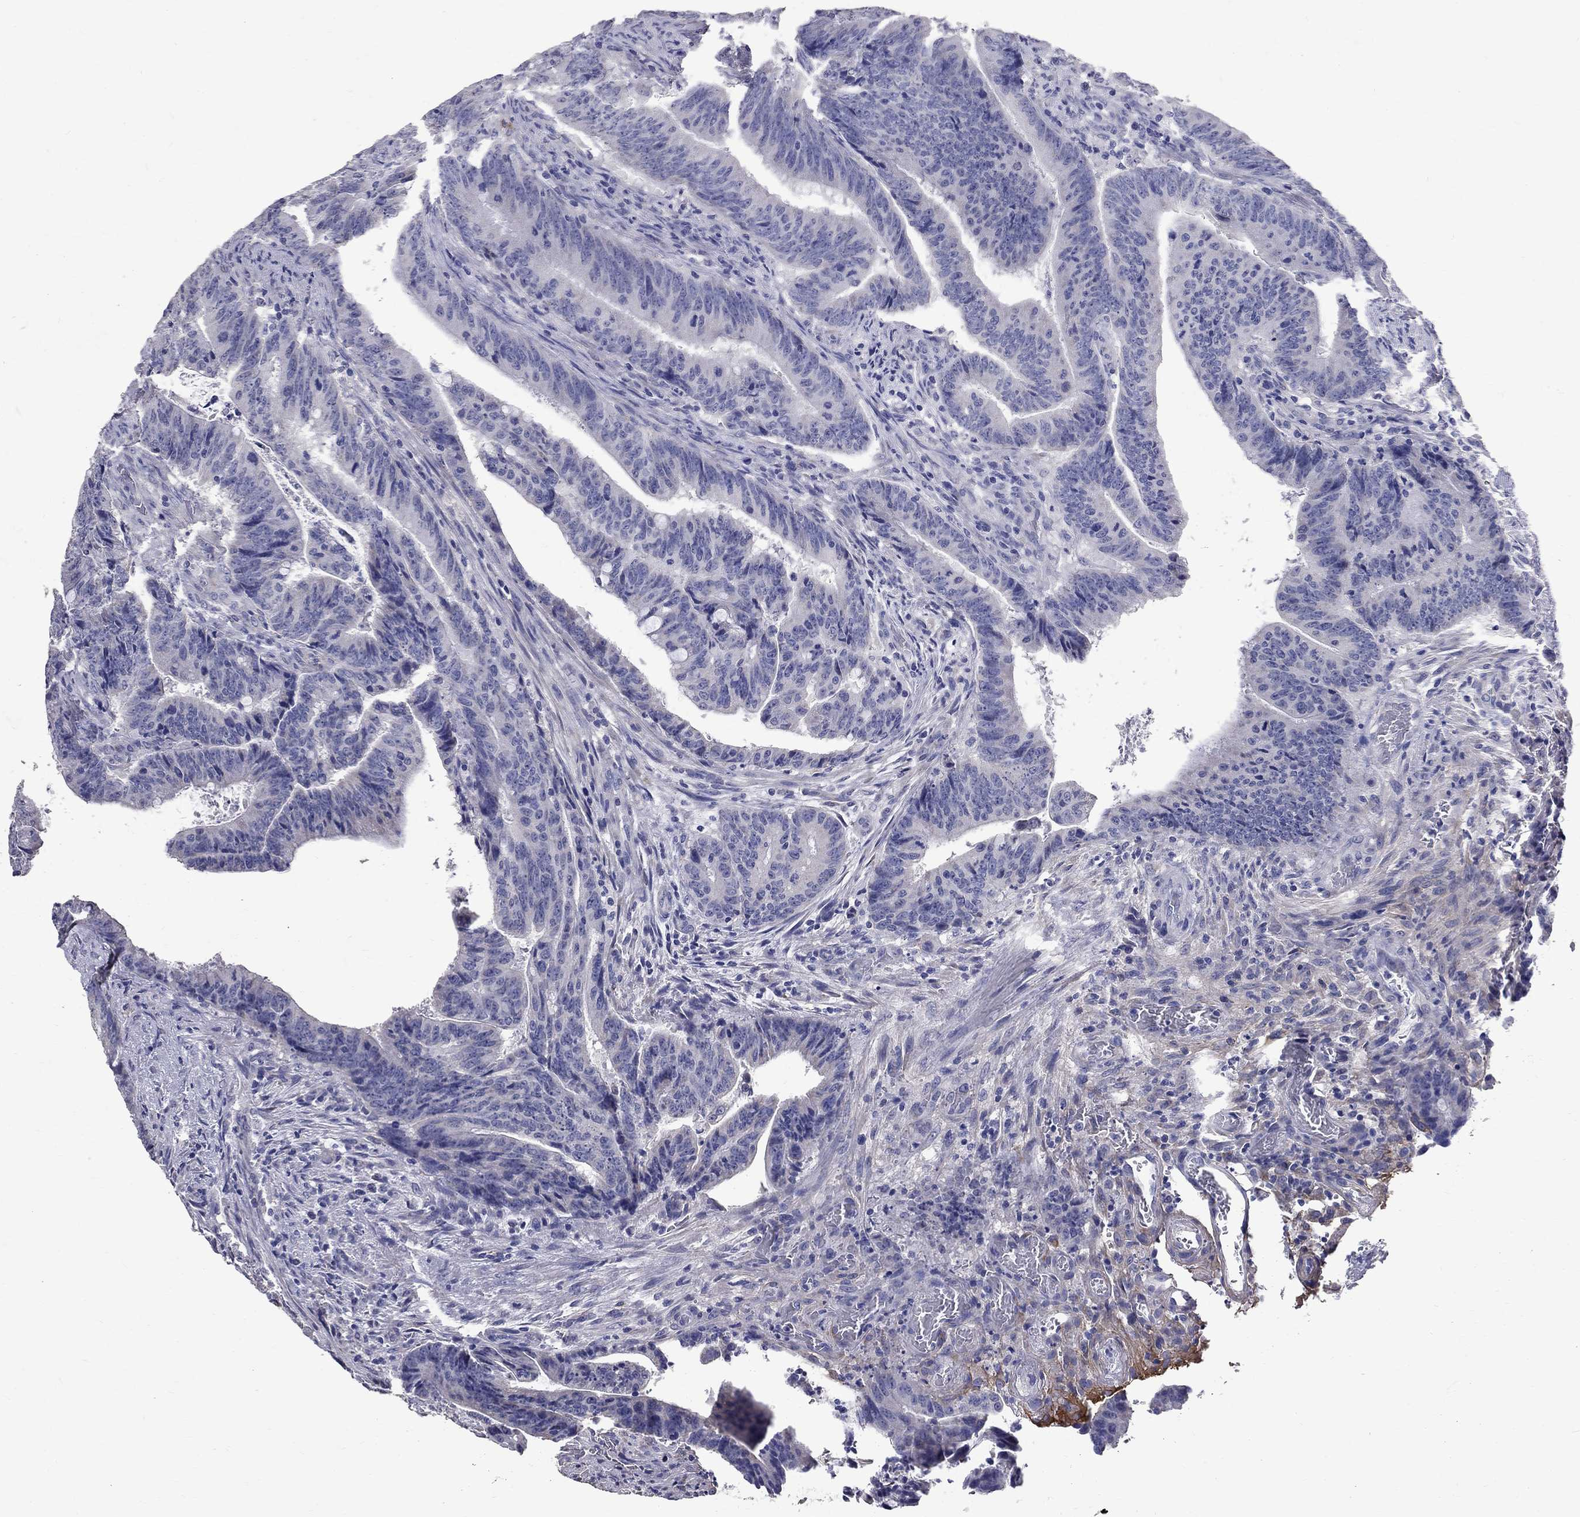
{"staining": {"intensity": "negative", "quantity": "none", "location": "none"}, "tissue": "colorectal cancer", "cell_type": "Tumor cells", "image_type": "cancer", "snomed": [{"axis": "morphology", "description": "Adenocarcinoma, NOS"}, {"axis": "topography", "description": "Colon"}], "caption": "Tumor cells are negative for brown protein staining in colorectal adenocarcinoma. The staining is performed using DAB brown chromogen with nuclei counter-stained in using hematoxylin.", "gene": "ANXA10", "patient": {"sex": "female", "age": 87}}